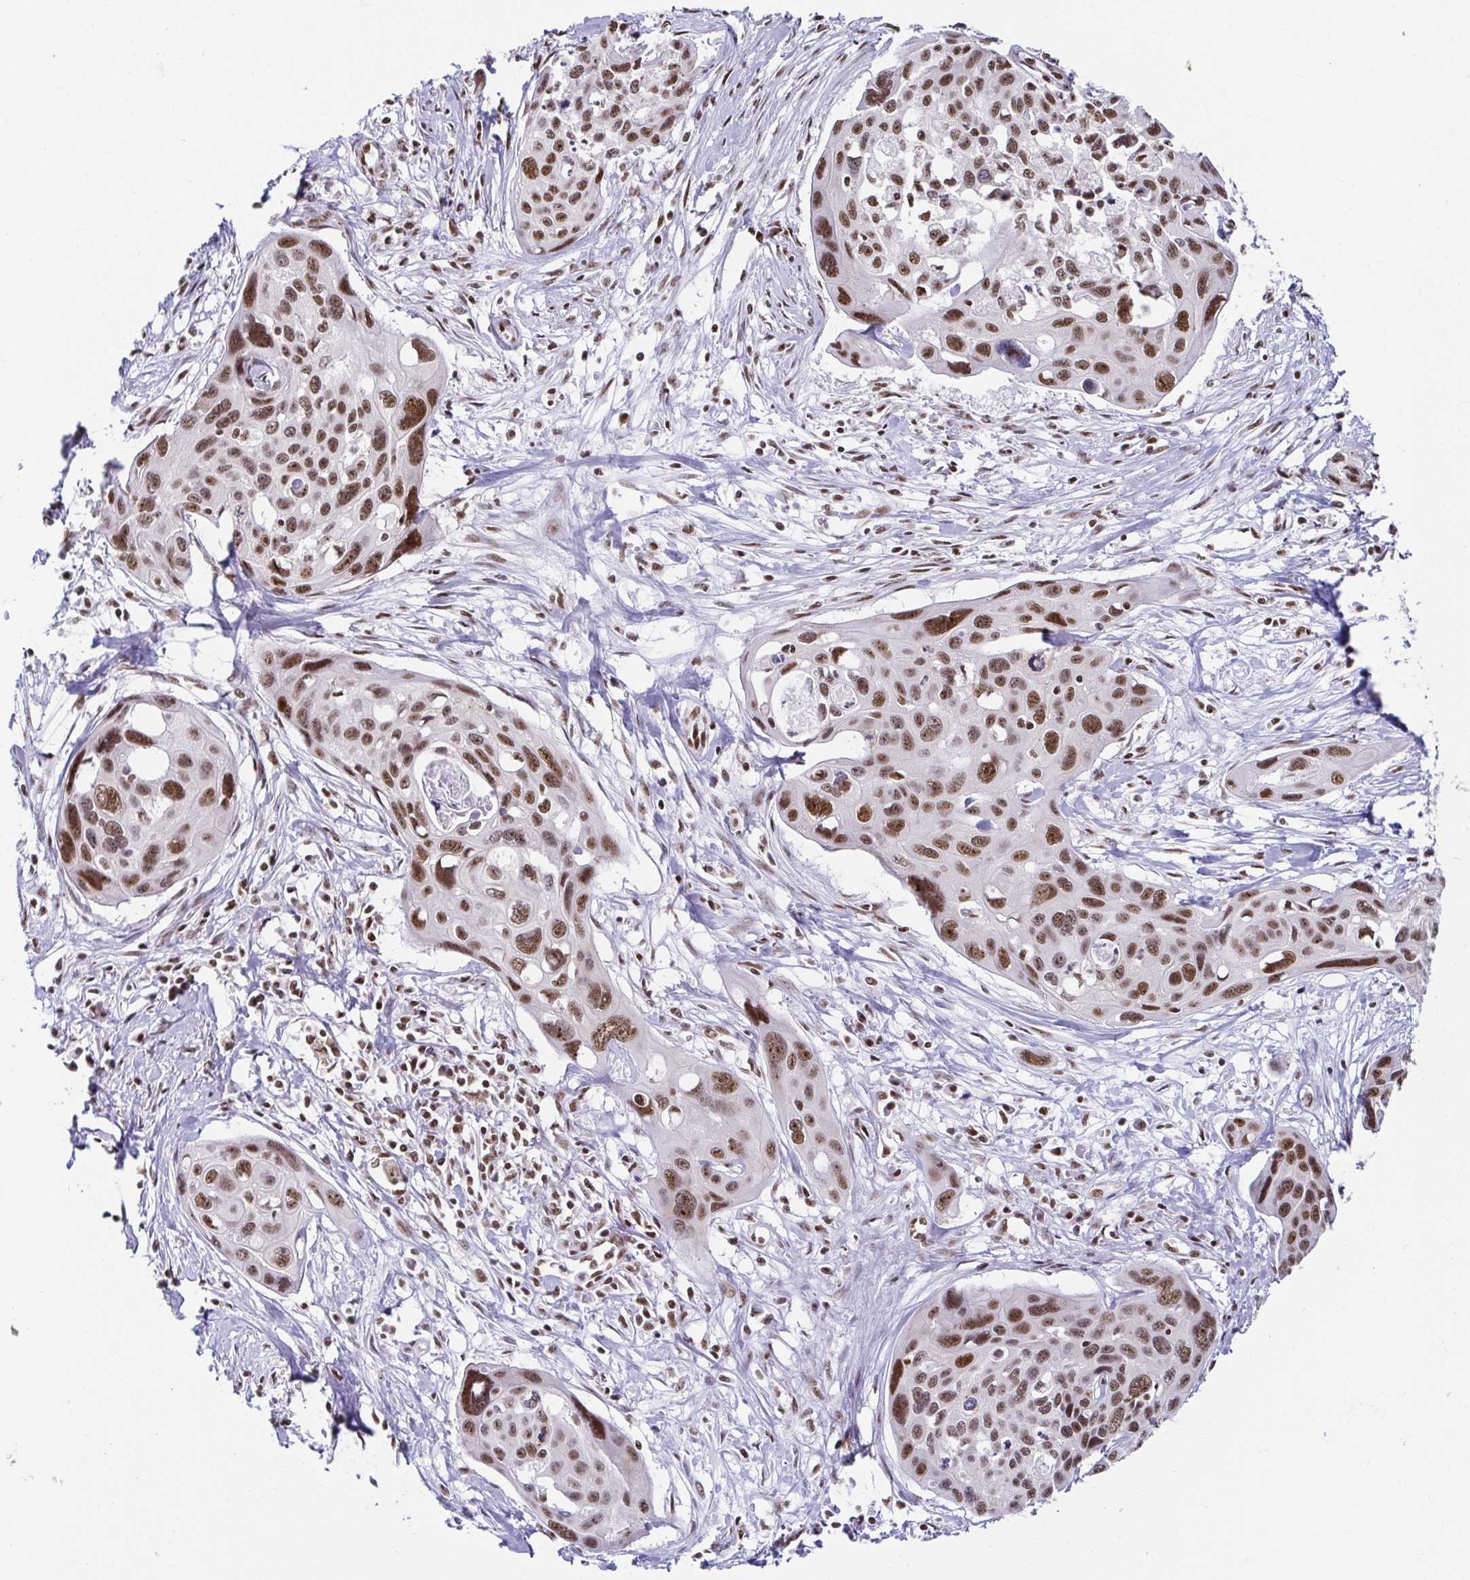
{"staining": {"intensity": "moderate", "quantity": ">75%", "location": "nuclear"}, "tissue": "cervical cancer", "cell_type": "Tumor cells", "image_type": "cancer", "snomed": [{"axis": "morphology", "description": "Squamous cell carcinoma, NOS"}, {"axis": "topography", "description": "Cervix"}], "caption": "Protein expression analysis of cervical cancer (squamous cell carcinoma) exhibits moderate nuclear staining in about >75% of tumor cells.", "gene": "EWSR1", "patient": {"sex": "female", "age": 31}}